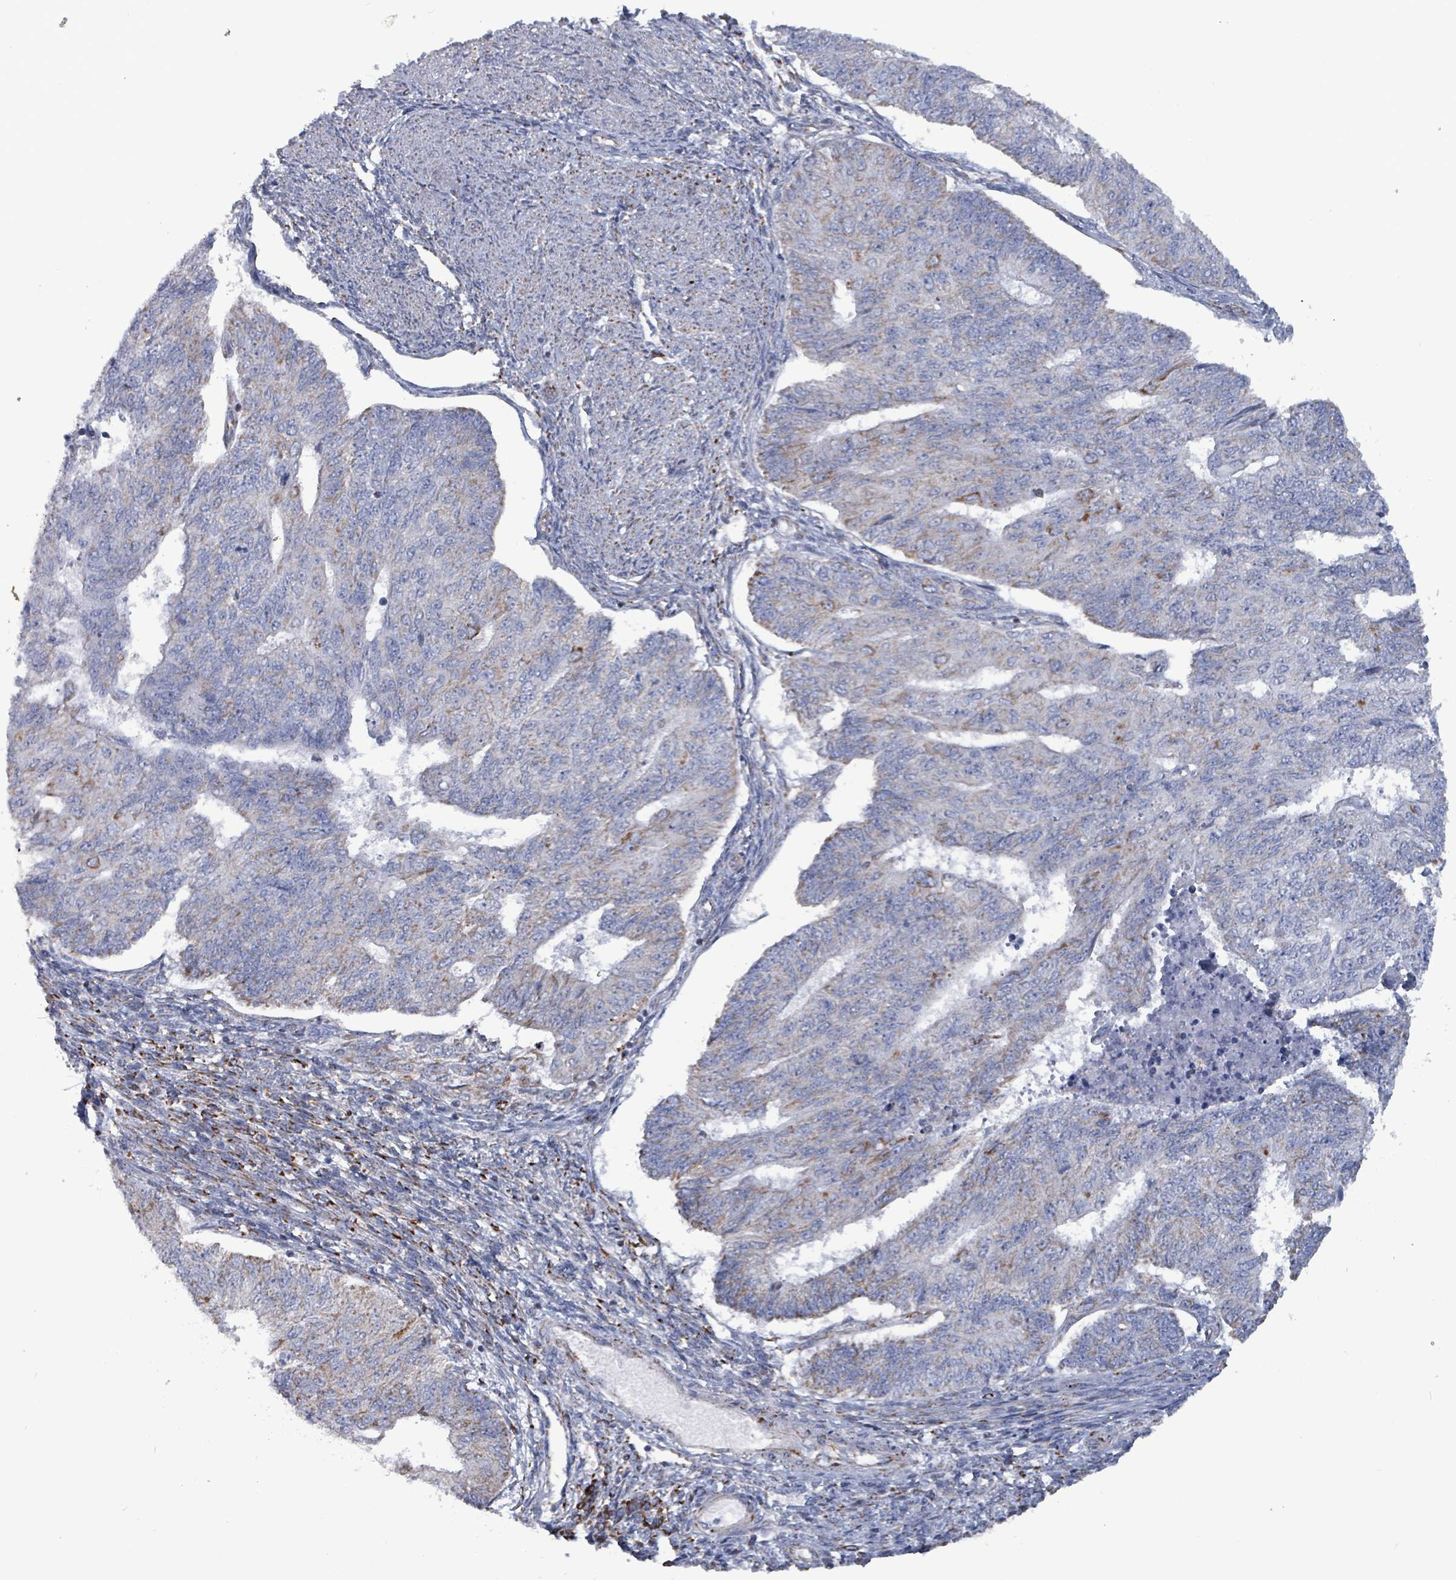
{"staining": {"intensity": "weak", "quantity": "<25%", "location": "cytoplasmic/membranous"}, "tissue": "endometrial cancer", "cell_type": "Tumor cells", "image_type": "cancer", "snomed": [{"axis": "morphology", "description": "Adenocarcinoma, NOS"}, {"axis": "topography", "description": "Endometrium"}], "caption": "Immunohistochemical staining of human endometrial cancer demonstrates no significant expression in tumor cells.", "gene": "IDH3B", "patient": {"sex": "female", "age": 32}}